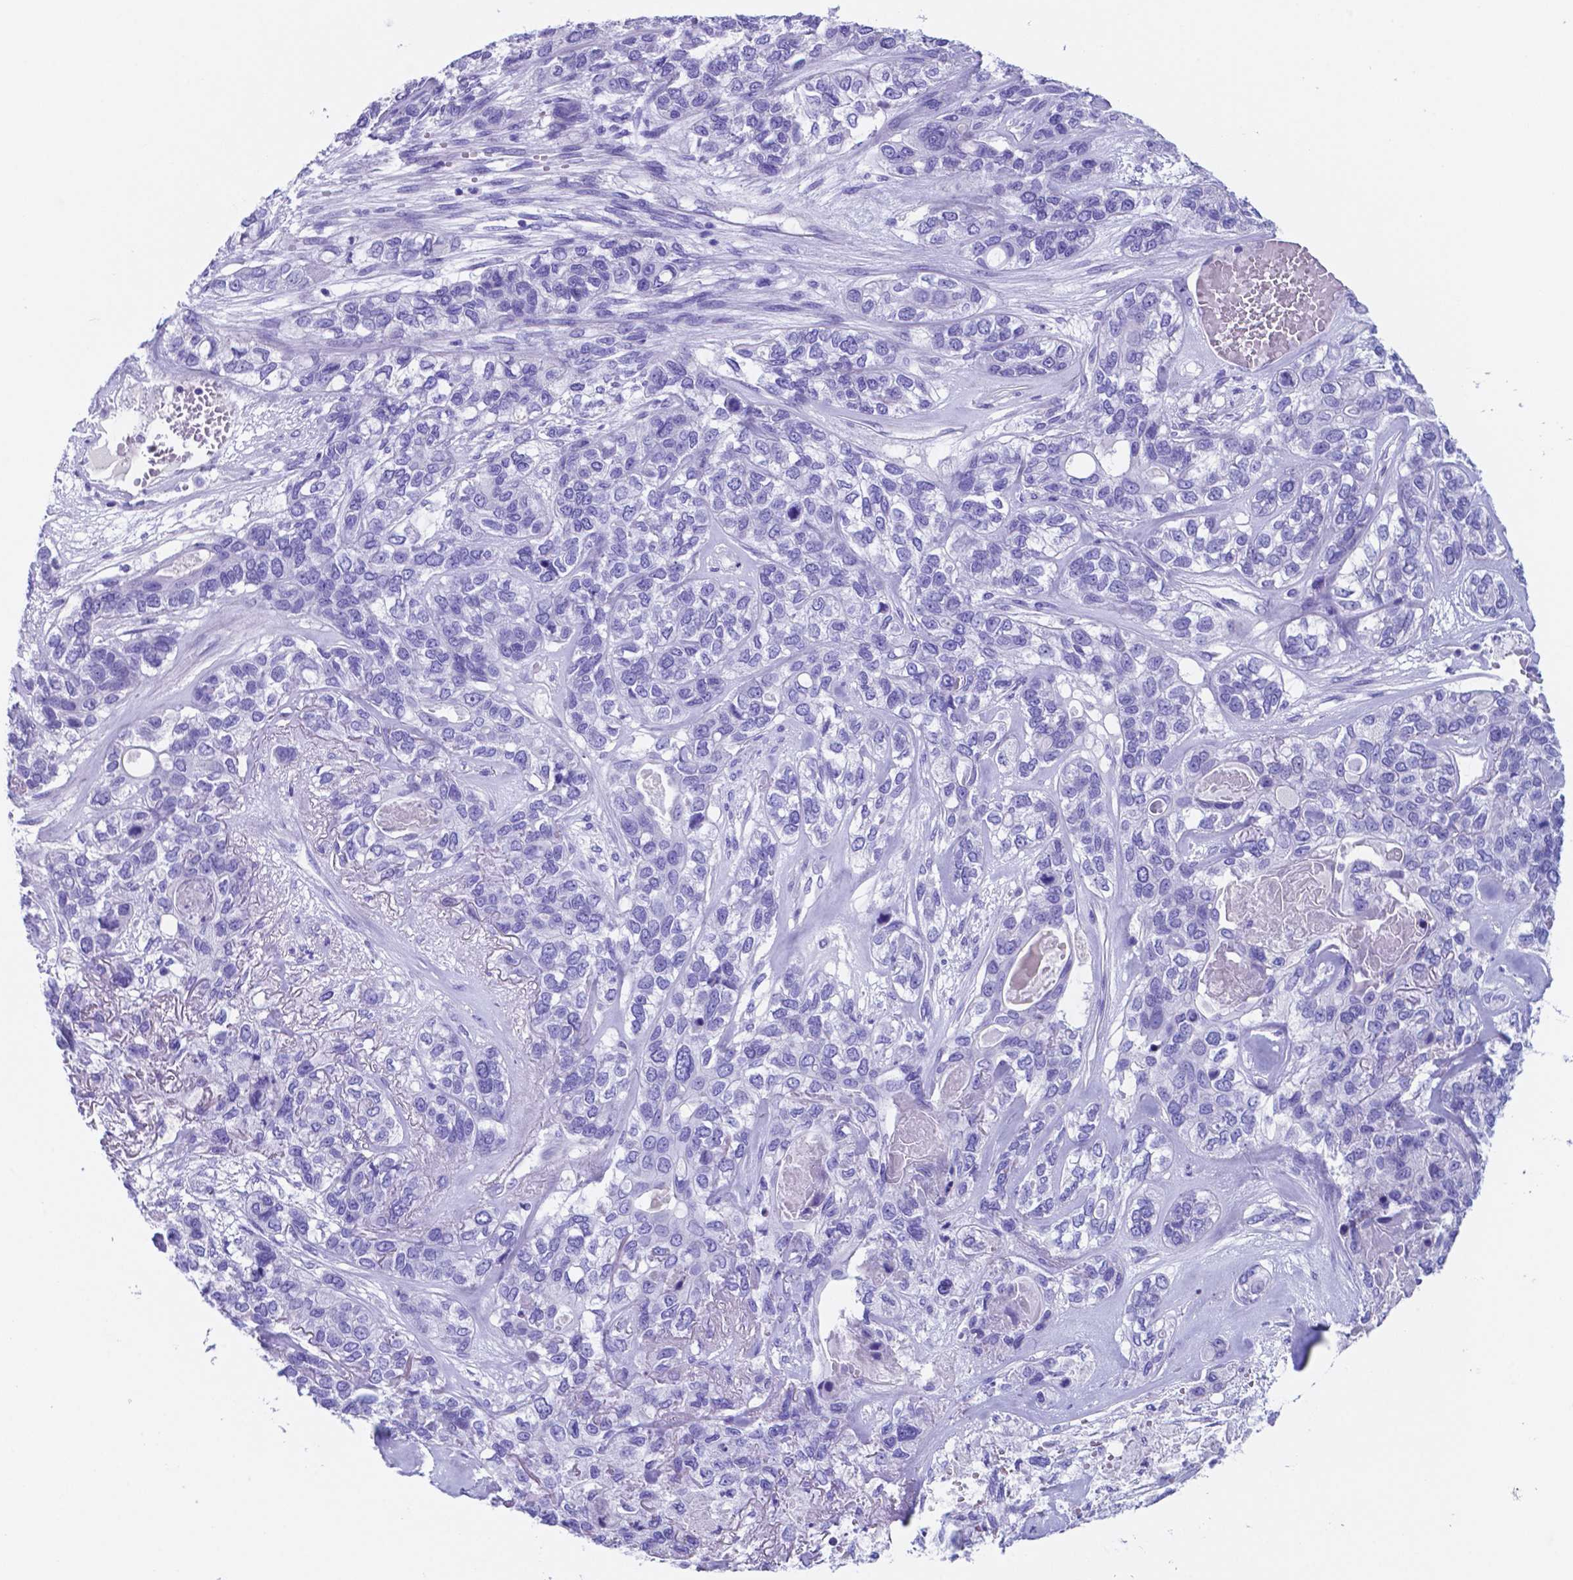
{"staining": {"intensity": "negative", "quantity": "none", "location": "none"}, "tissue": "lung cancer", "cell_type": "Tumor cells", "image_type": "cancer", "snomed": [{"axis": "morphology", "description": "Squamous cell carcinoma, NOS"}, {"axis": "topography", "description": "Lung"}], "caption": "IHC image of lung cancer (squamous cell carcinoma) stained for a protein (brown), which reveals no positivity in tumor cells.", "gene": "DNAAF8", "patient": {"sex": "female", "age": 70}}